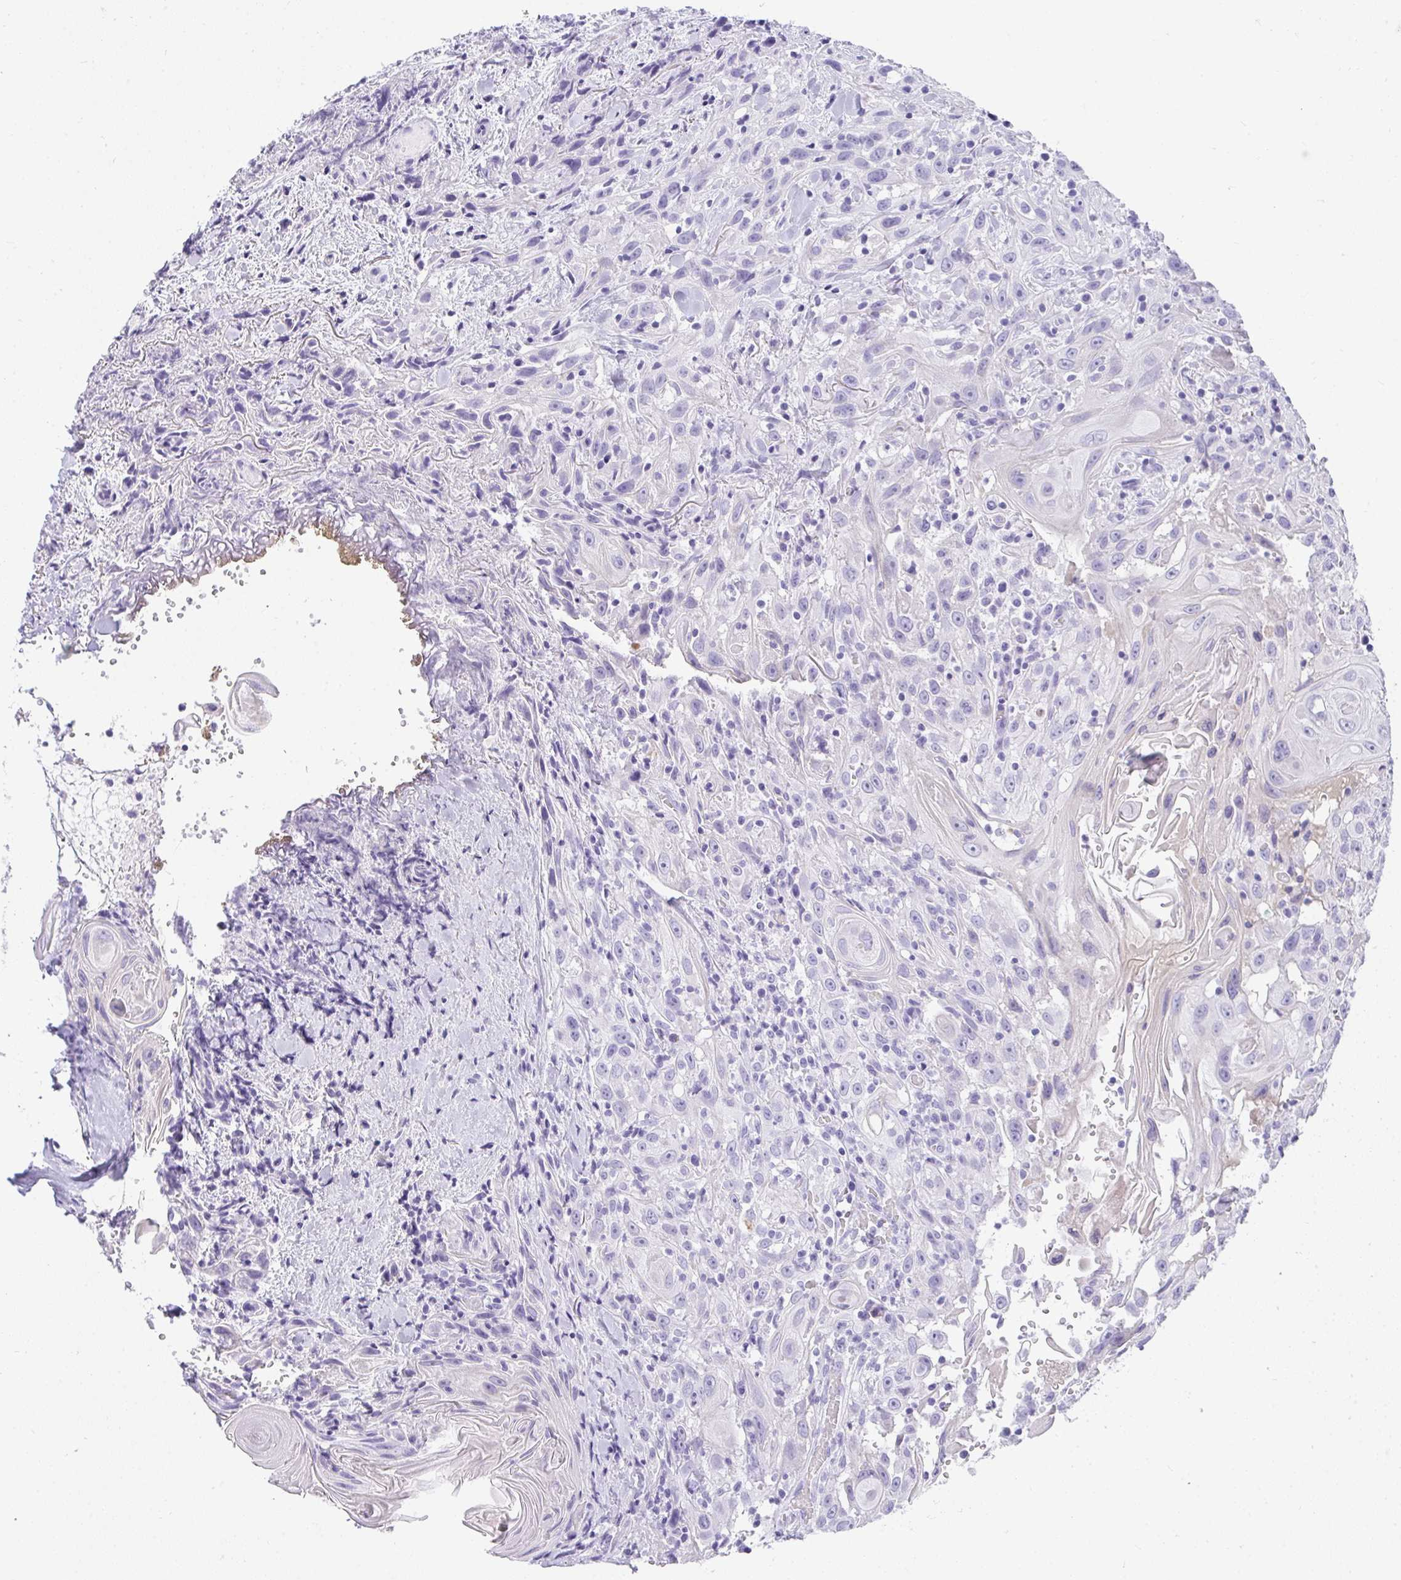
{"staining": {"intensity": "negative", "quantity": "none", "location": "none"}, "tissue": "head and neck cancer", "cell_type": "Tumor cells", "image_type": "cancer", "snomed": [{"axis": "morphology", "description": "Squamous cell carcinoma, NOS"}, {"axis": "topography", "description": "Head-Neck"}], "caption": "Tumor cells are negative for brown protein staining in head and neck cancer.", "gene": "ZSWIM3", "patient": {"sex": "female", "age": 95}}